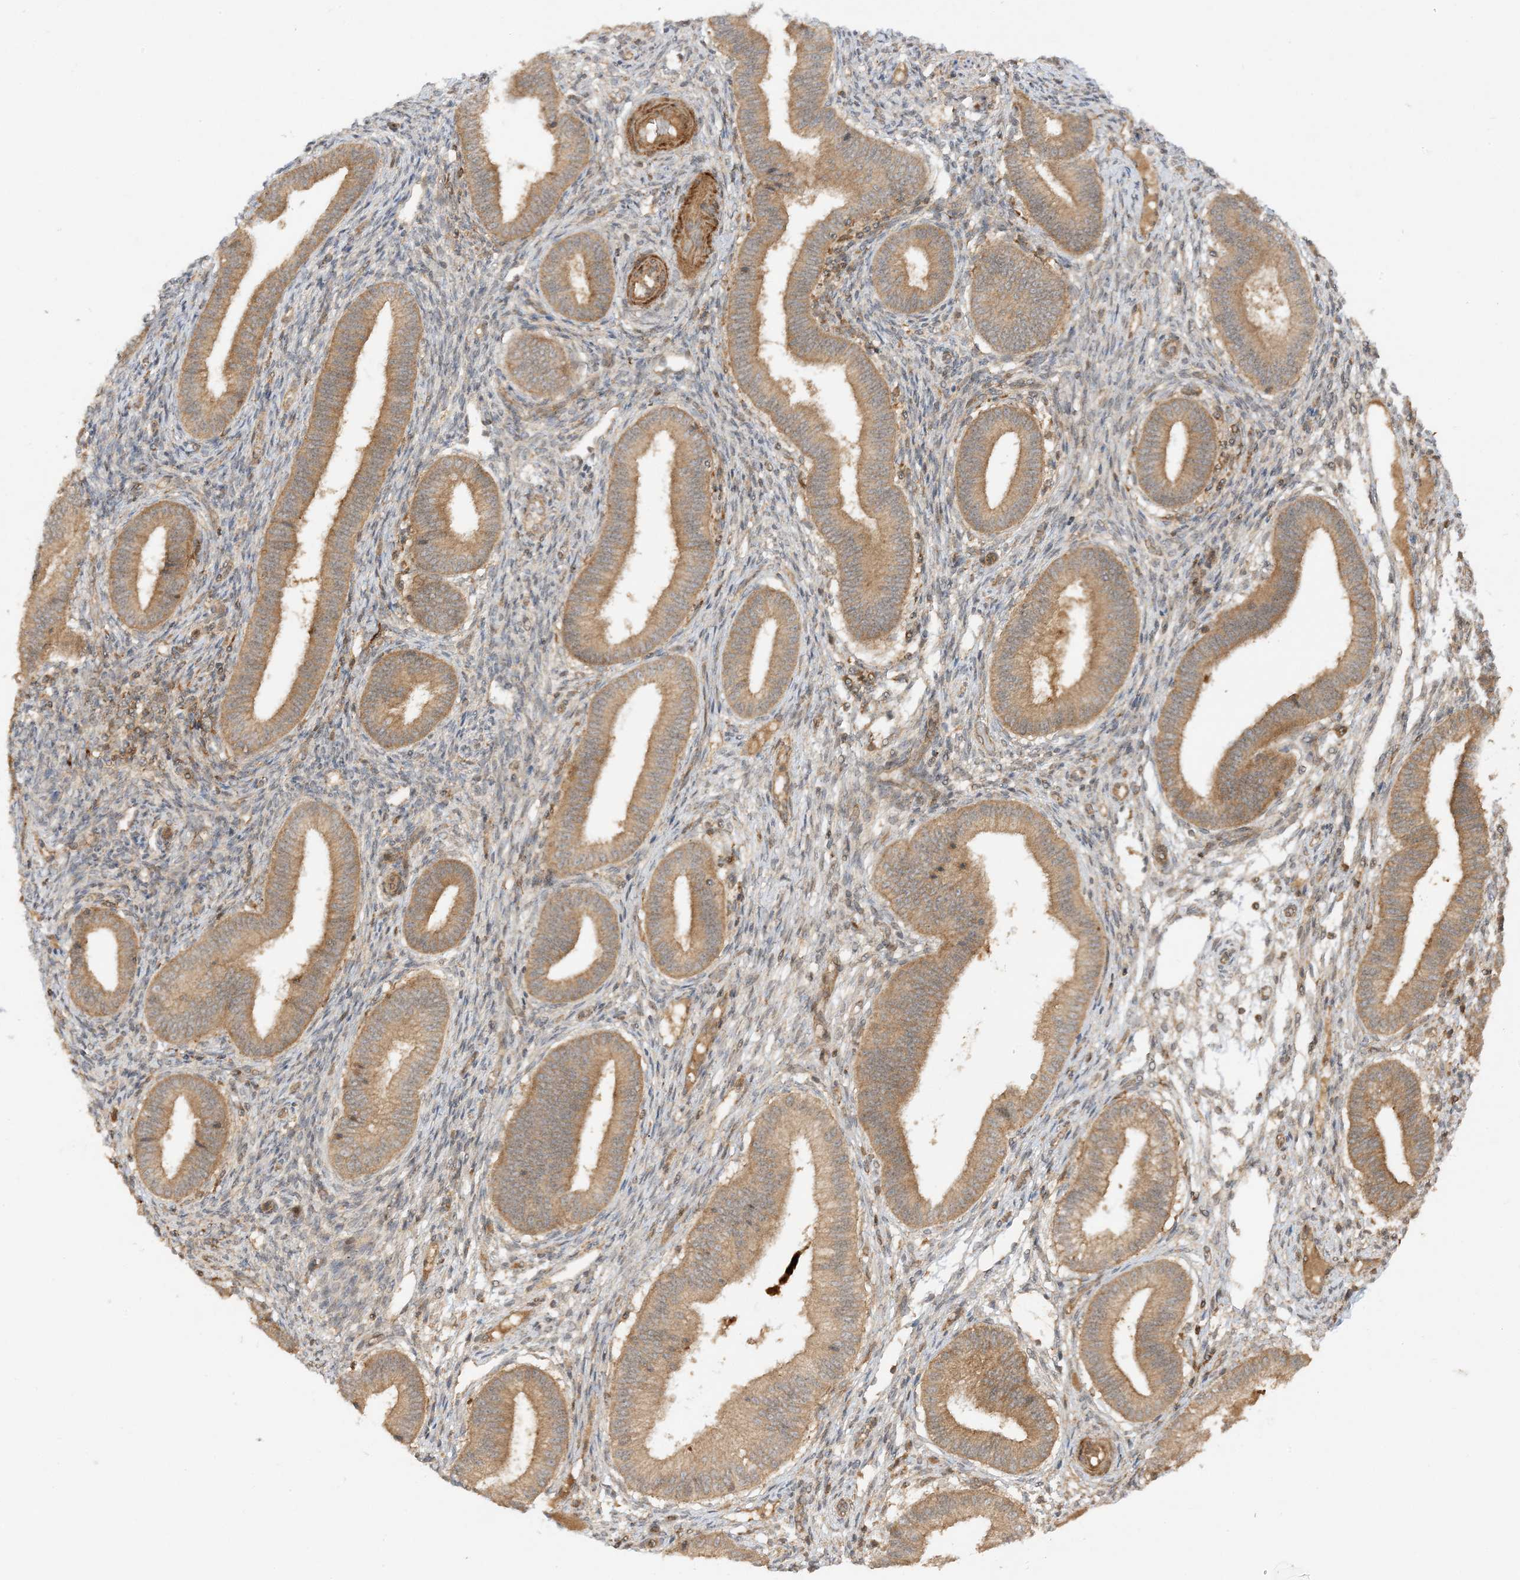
{"staining": {"intensity": "negative", "quantity": "none", "location": "none"}, "tissue": "endometrium", "cell_type": "Cells in endometrial stroma", "image_type": "normal", "snomed": [{"axis": "morphology", "description": "Normal tissue, NOS"}, {"axis": "topography", "description": "Endometrium"}], "caption": "An immunohistochemistry (IHC) image of benign endometrium is shown. There is no staining in cells in endometrial stroma of endometrium.", "gene": "XRN1", "patient": {"sex": "female", "age": 39}}